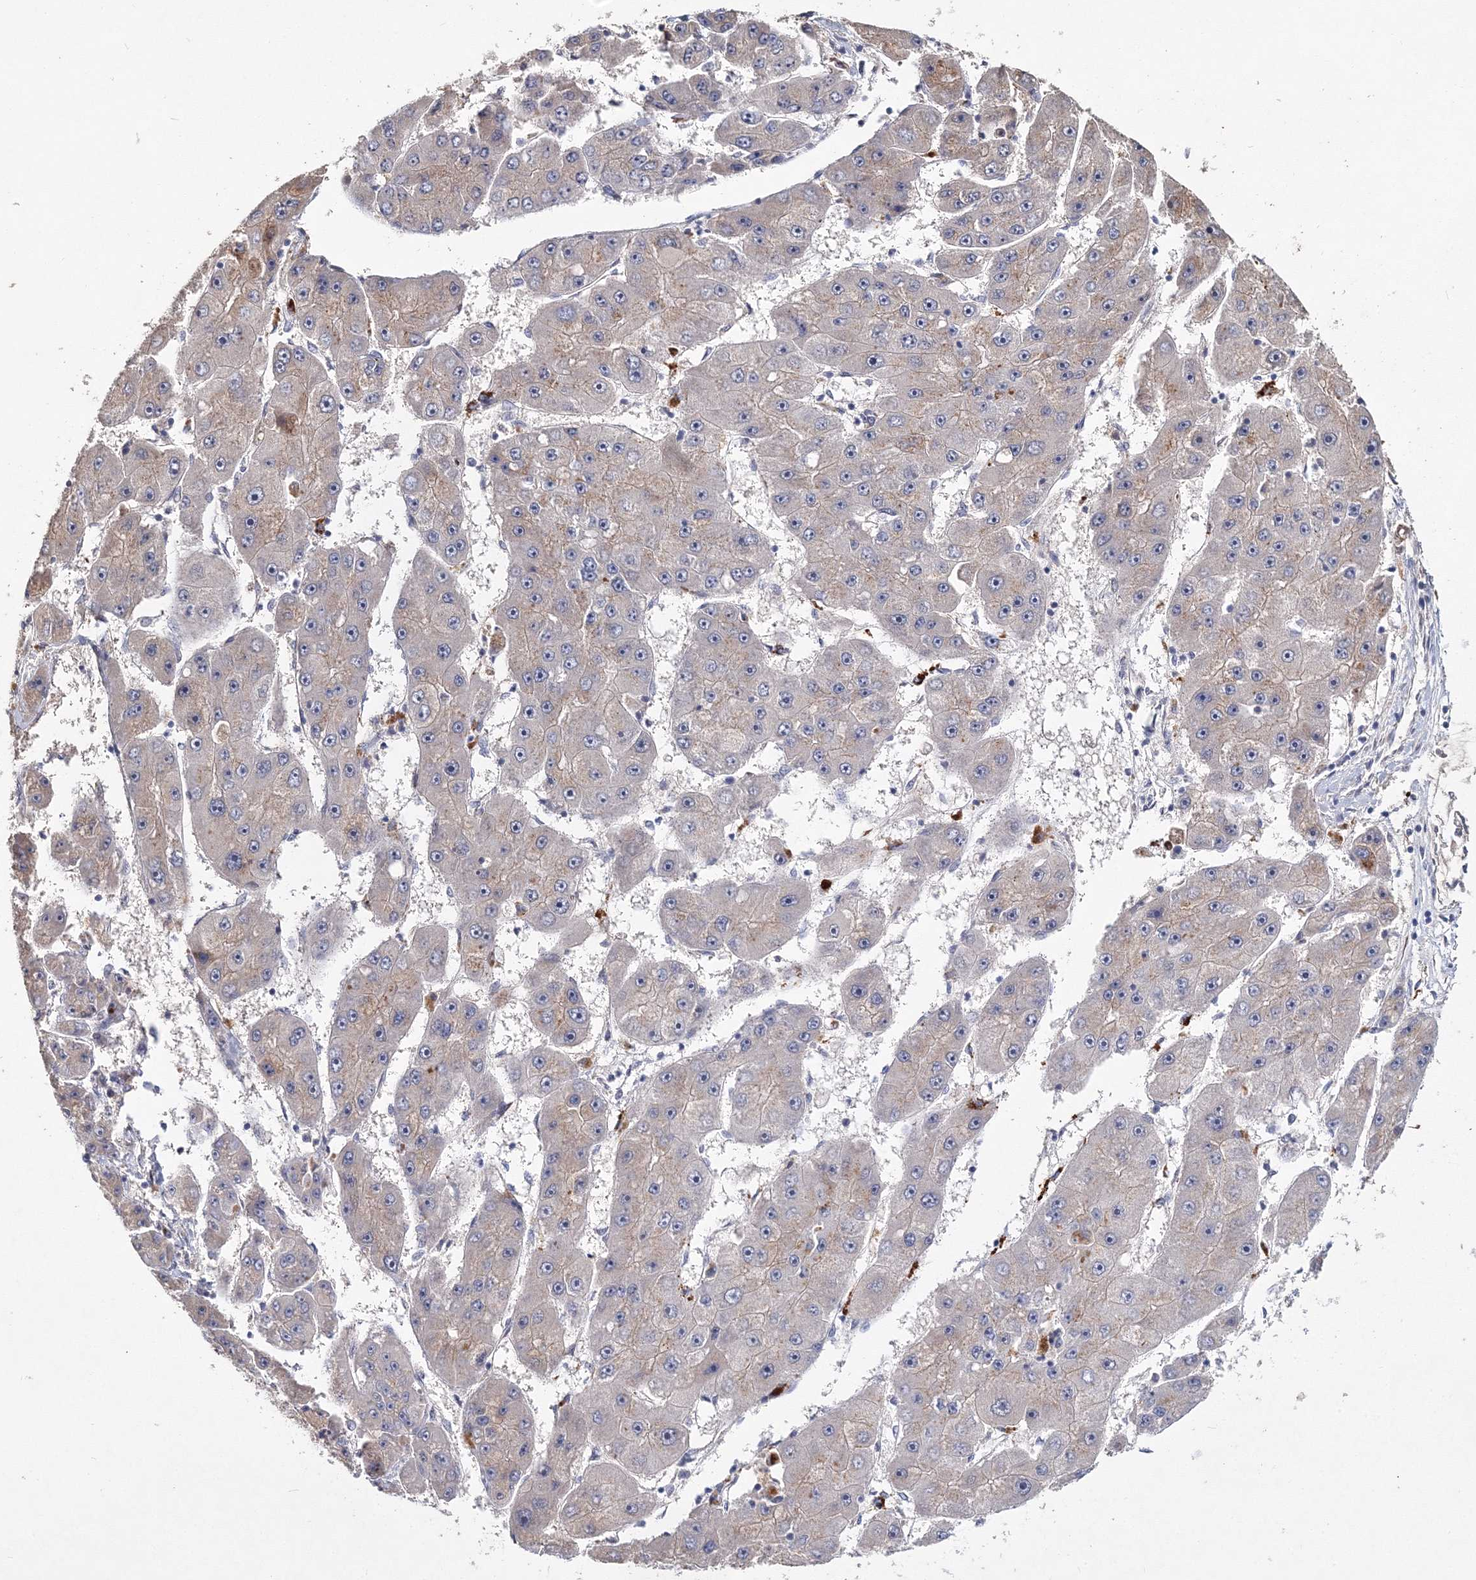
{"staining": {"intensity": "weak", "quantity": "<25%", "location": "cytoplasmic/membranous"}, "tissue": "liver cancer", "cell_type": "Tumor cells", "image_type": "cancer", "snomed": [{"axis": "morphology", "description": "Carcinoma, Hepatocellular, NOS"}, {"axis": "topography", "description": "Liver"}], "caption": "DAB (3,3'-diaminobenzidine) immunohistochemical staining of liver cancer exhibits no significant staining in tumor cells.", "gene": "GJB5", "patient": {"sex": "female", "age": 61}}